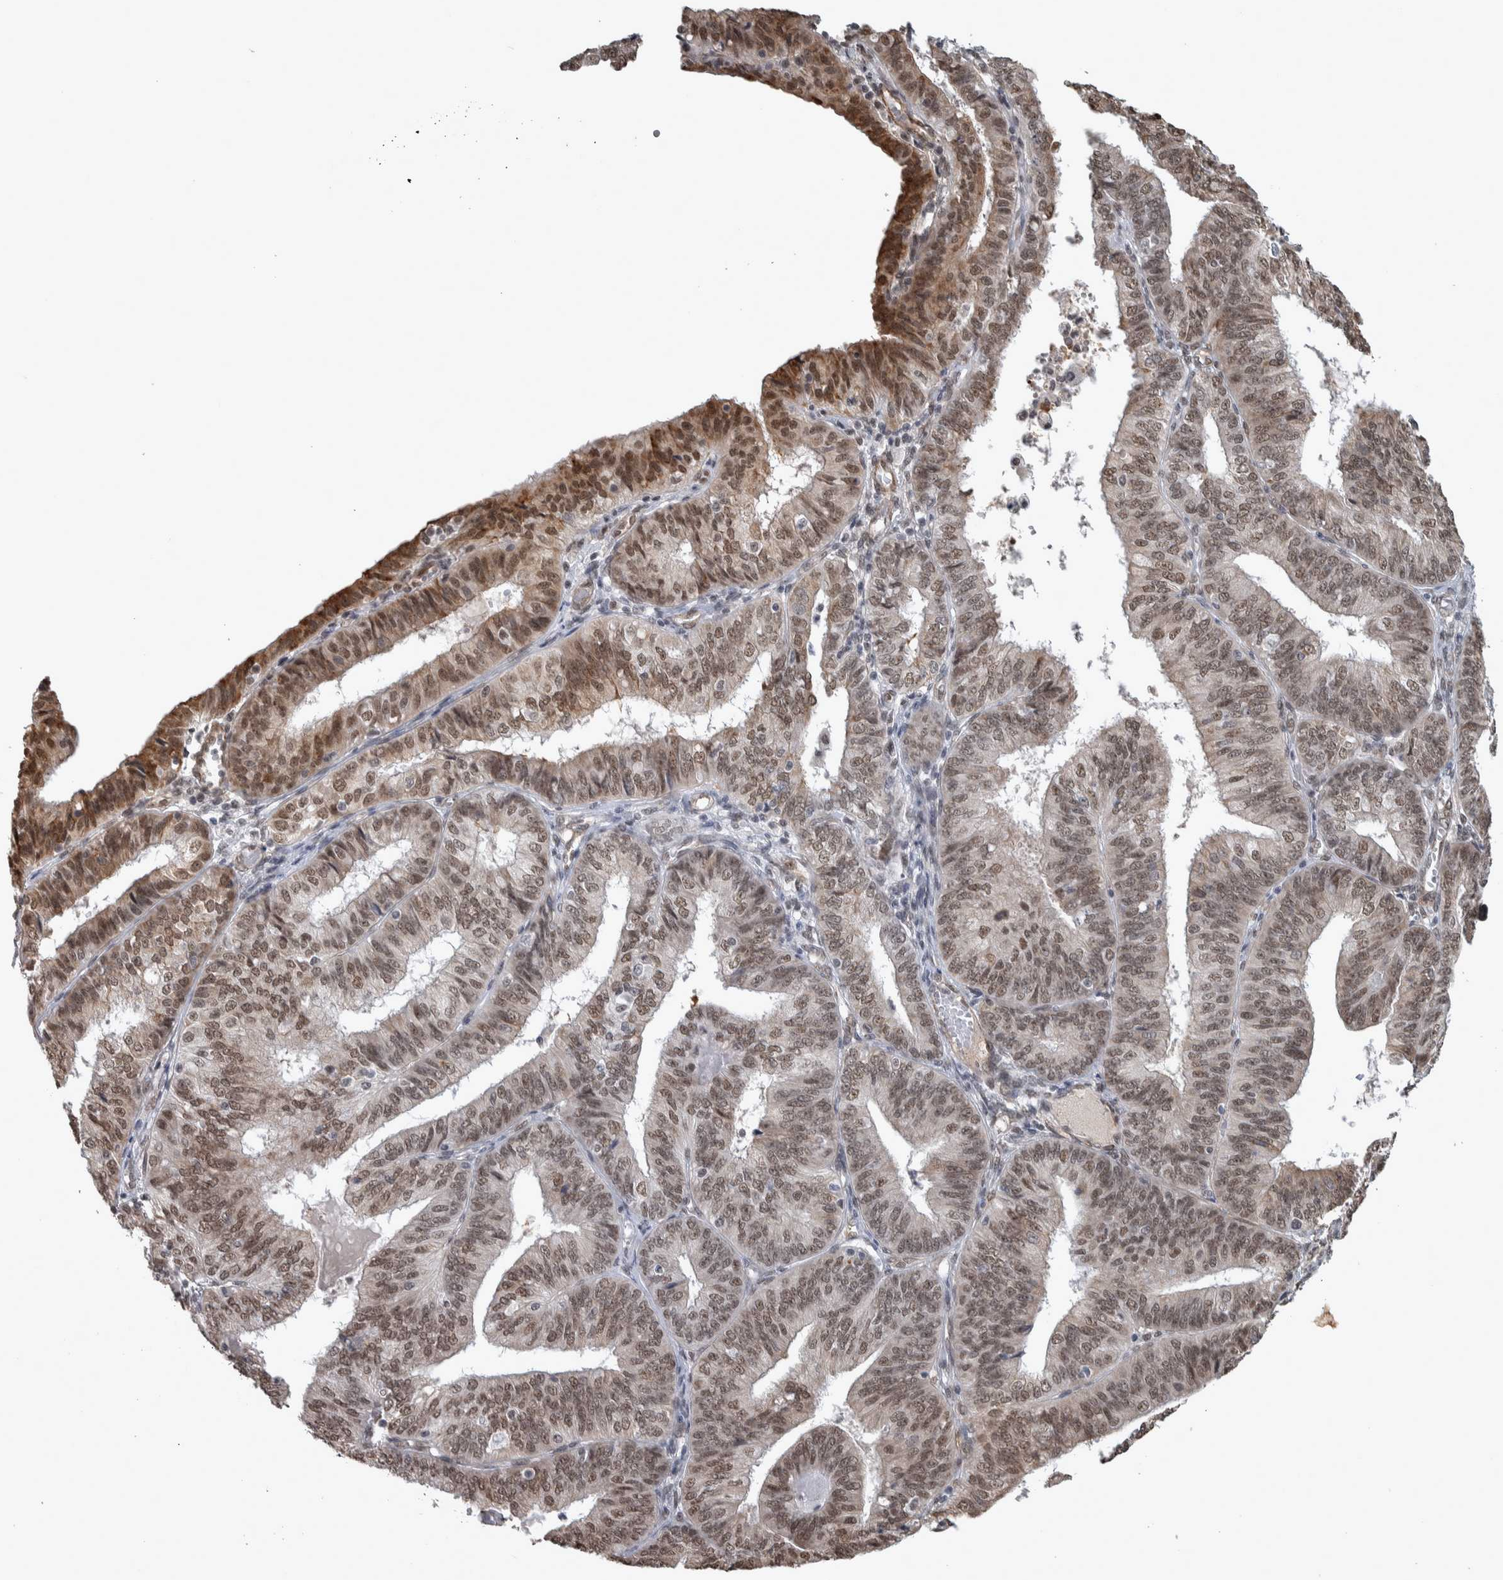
{"staining": {"intensity": "moderate", "quantity": ">75%", "location": "nuclear"}, "tissue": "endometrial cancer", "cell_type": "Tumor cells", "image_type": "cancer", "snomed": [{"axis": "morphology", "description": "Adenocarcinoma, NOS"}, {"axis": "topography", "description": "Endometrium"}], "caption": "Immunohistochemistry photomicrograph of neoplastic tissue: human adenocarcinoma (endometrial) stained using immunohistochemistry demonstrates medium levels of moderate protein expression localized specifically in the nuclear of tumor cells, appearing as a nuclear brown color.", "gene": "DDX42", "patient": {"sex": "female", "age": 58}}